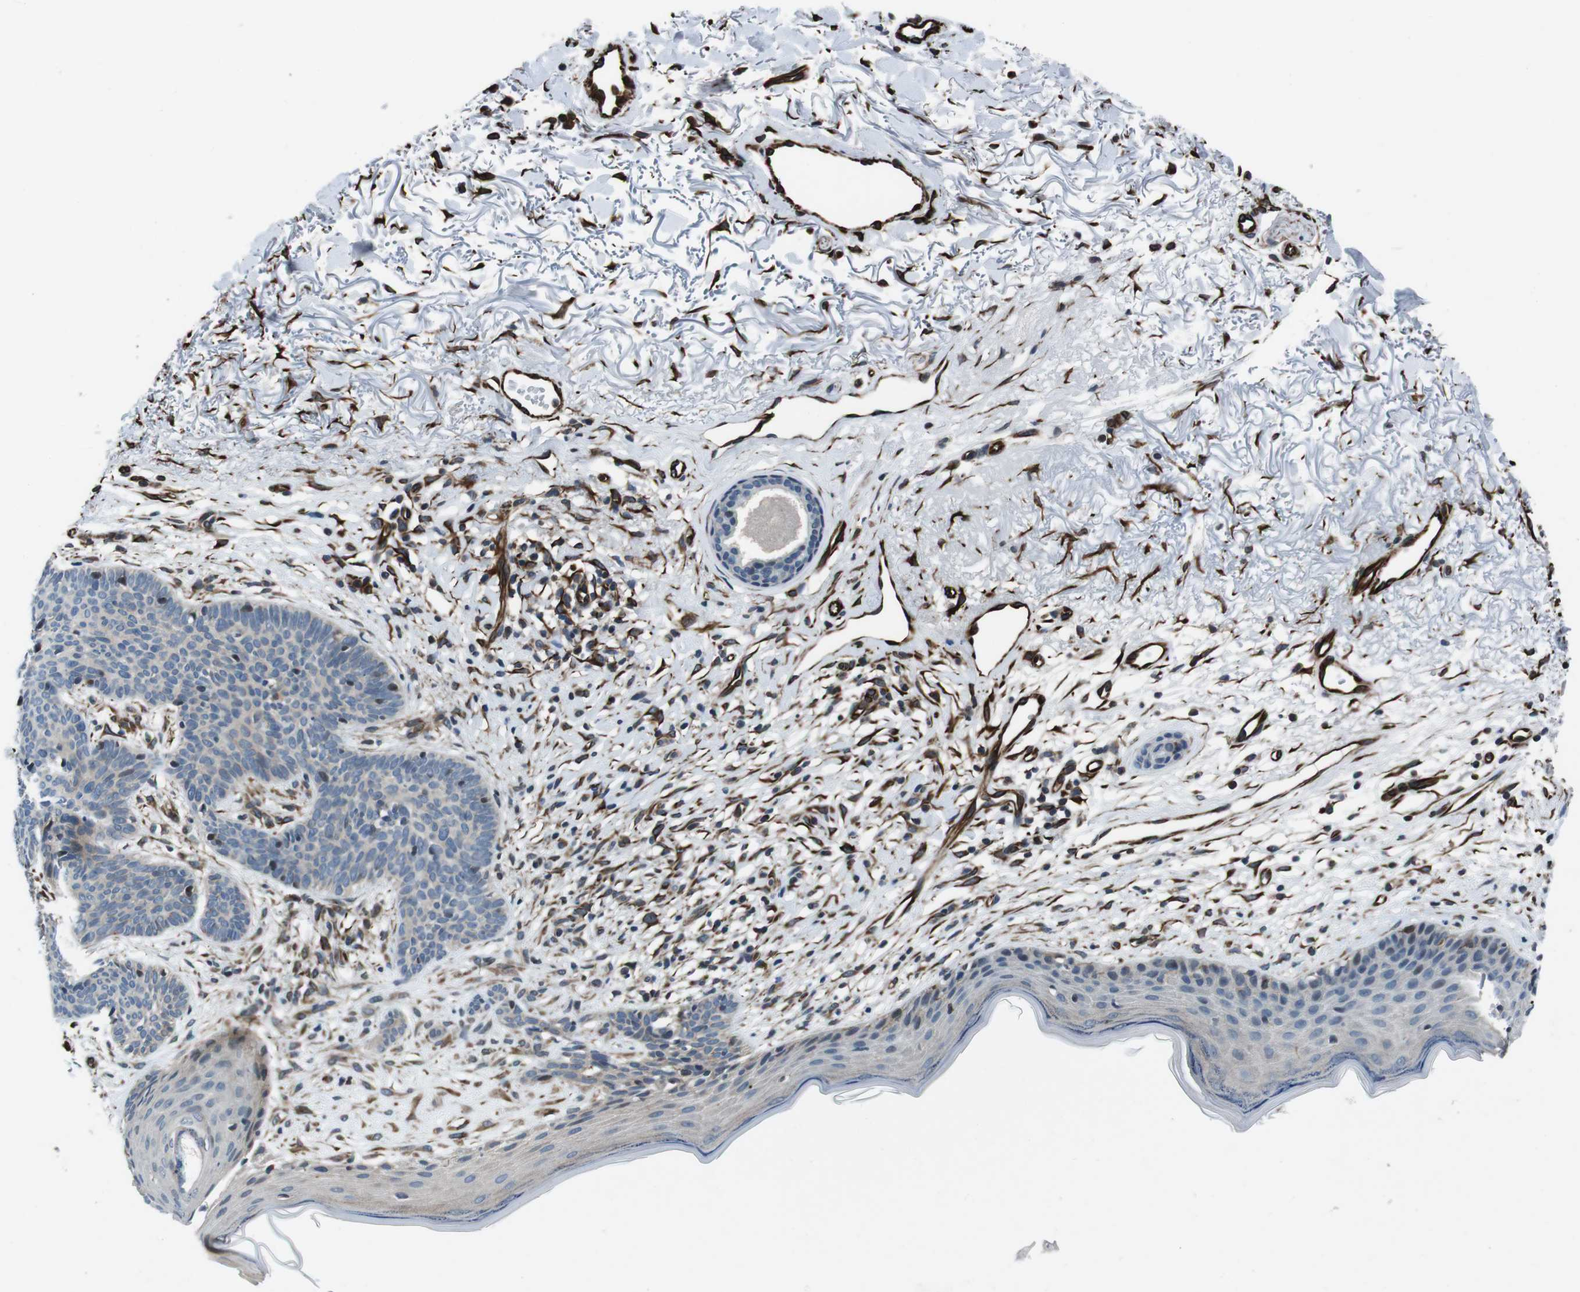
{"staining": {"intensity": "negative", "quantity": "none", "location": "none"}, "tissue": "skin cancer", "cell_type": "Tumor cells", "image_type": "cancer", "snomed": [{"axis": "morphology", "description": "Normal tissue, NOS"}, {"axis": "morphology", "description": "Basal cell carcinoma"}, {"axis": "topography", "description": "Skin"}], "caption": "High power microscopy photomicrograph of an IHC image of skin cancer, revealing no significant staining in tumor cells.", "gene": "LRRC49", "patient": {"sex": "female", "age": 70}}